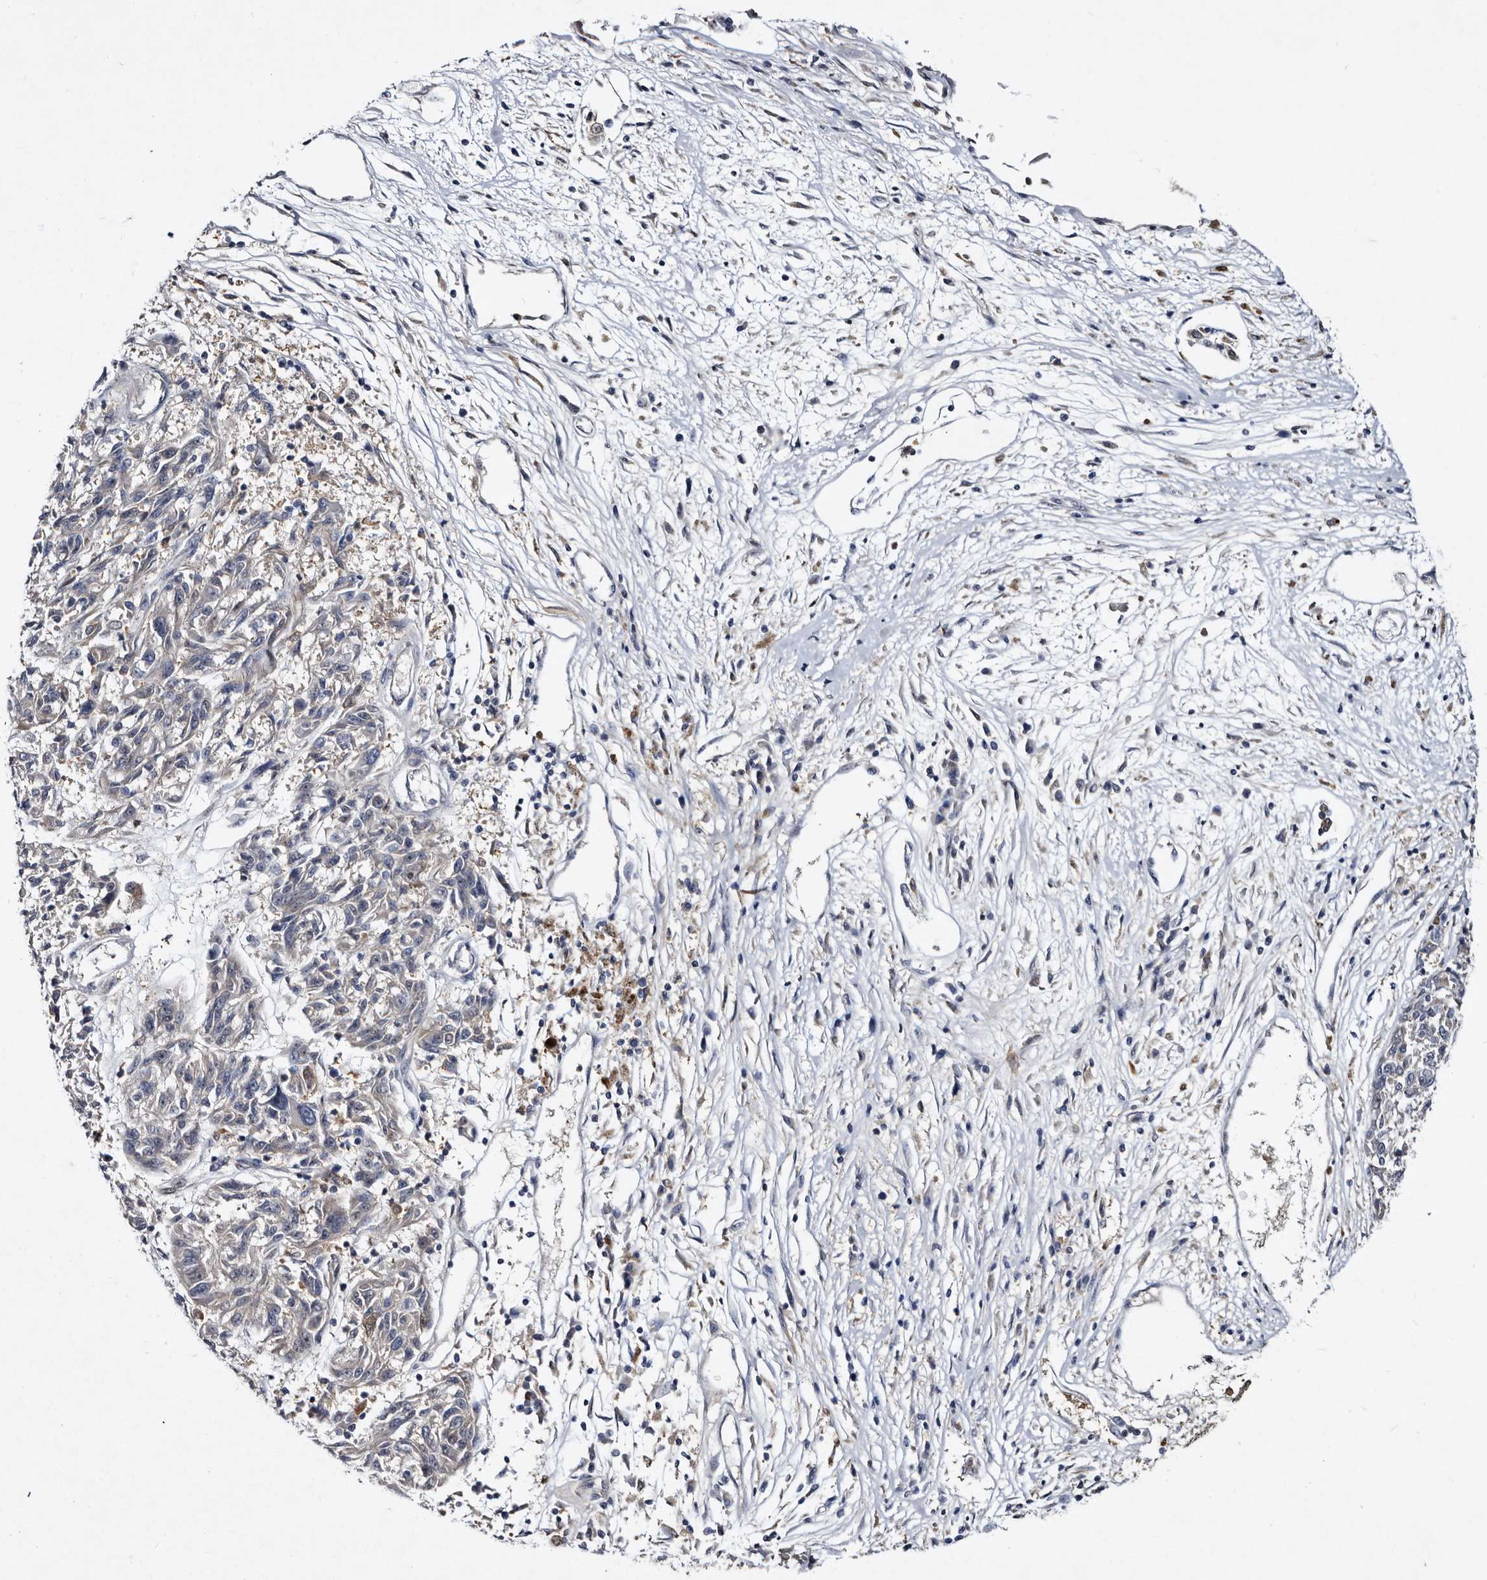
{"staining": {"intensity": "negative", "quantity": "none", "location": "none"}, "tissue": "melanoma", "cell_type": "Tumor cells", "image_type": "cancer", "snomed": [{"axis": "morphology", "description": "Malignant melanoma, NOS"}, {"axis": "topography", "description": "Skin"}], "caption": "Histopathology image shows no protein staining in tumor cells of melanoma tissue.", "gene": "SERPINB8", "patient": {"sex": "male", "age": 53}}